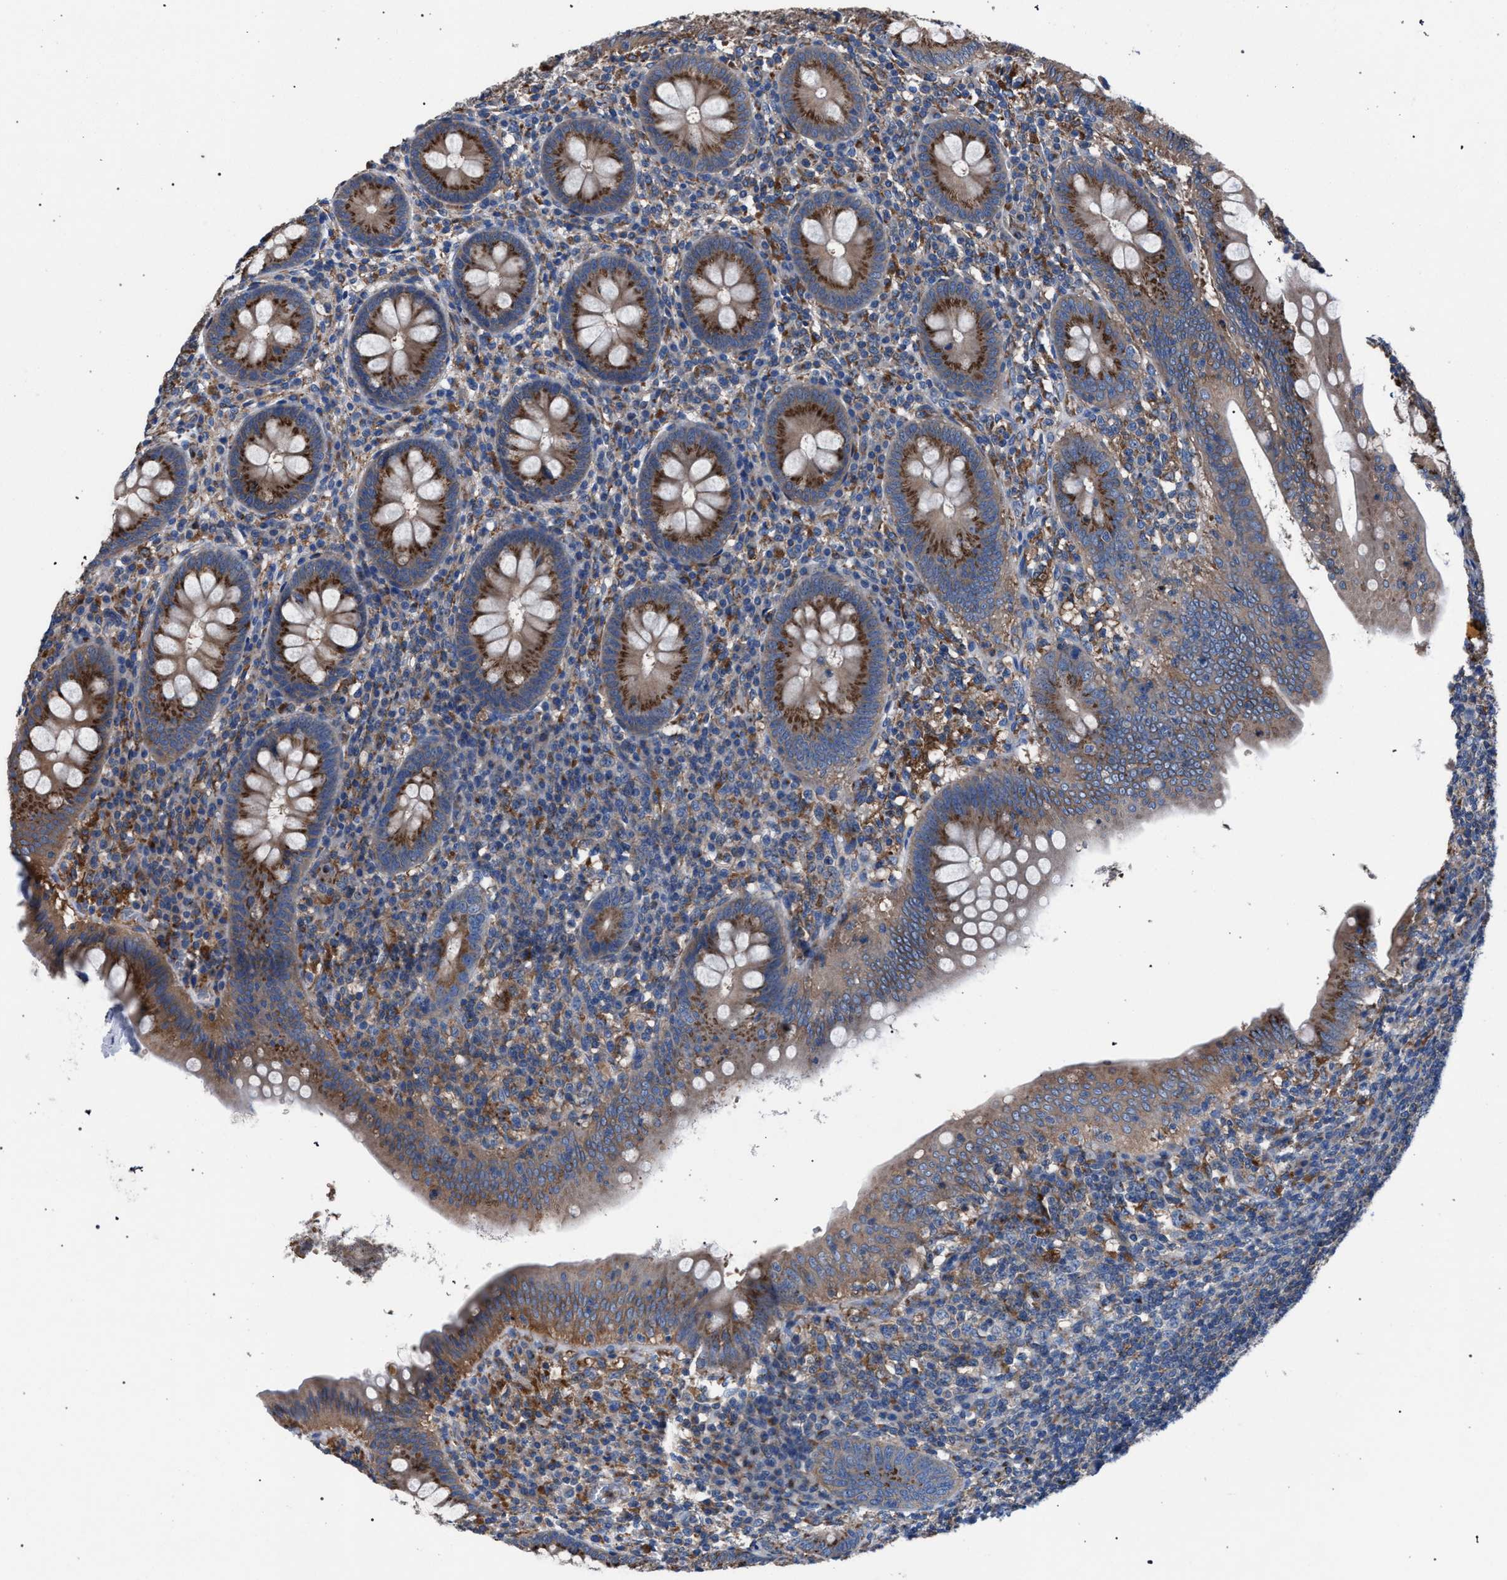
{"staining": {"intensity": "moderate", "quantity": ">75%", "location": "cytoplasmic/membranous"}, "tissue": "appendix", "cell_type": "Glandular cells", "image_type": "normal", "snomed": [{"axis": "morphology", "description": "Normal tissue, NOS"}, {"axis": "topography", "description": "Appendix"}], "caption": "This is a photomicrograph of IHC staining of benign appendix, which shows moderate expression in the cytoplasmic/membranous of glandular cells.", "gene": "ATP6V0A1", "patient": {"sex": "male", "age": 56}}